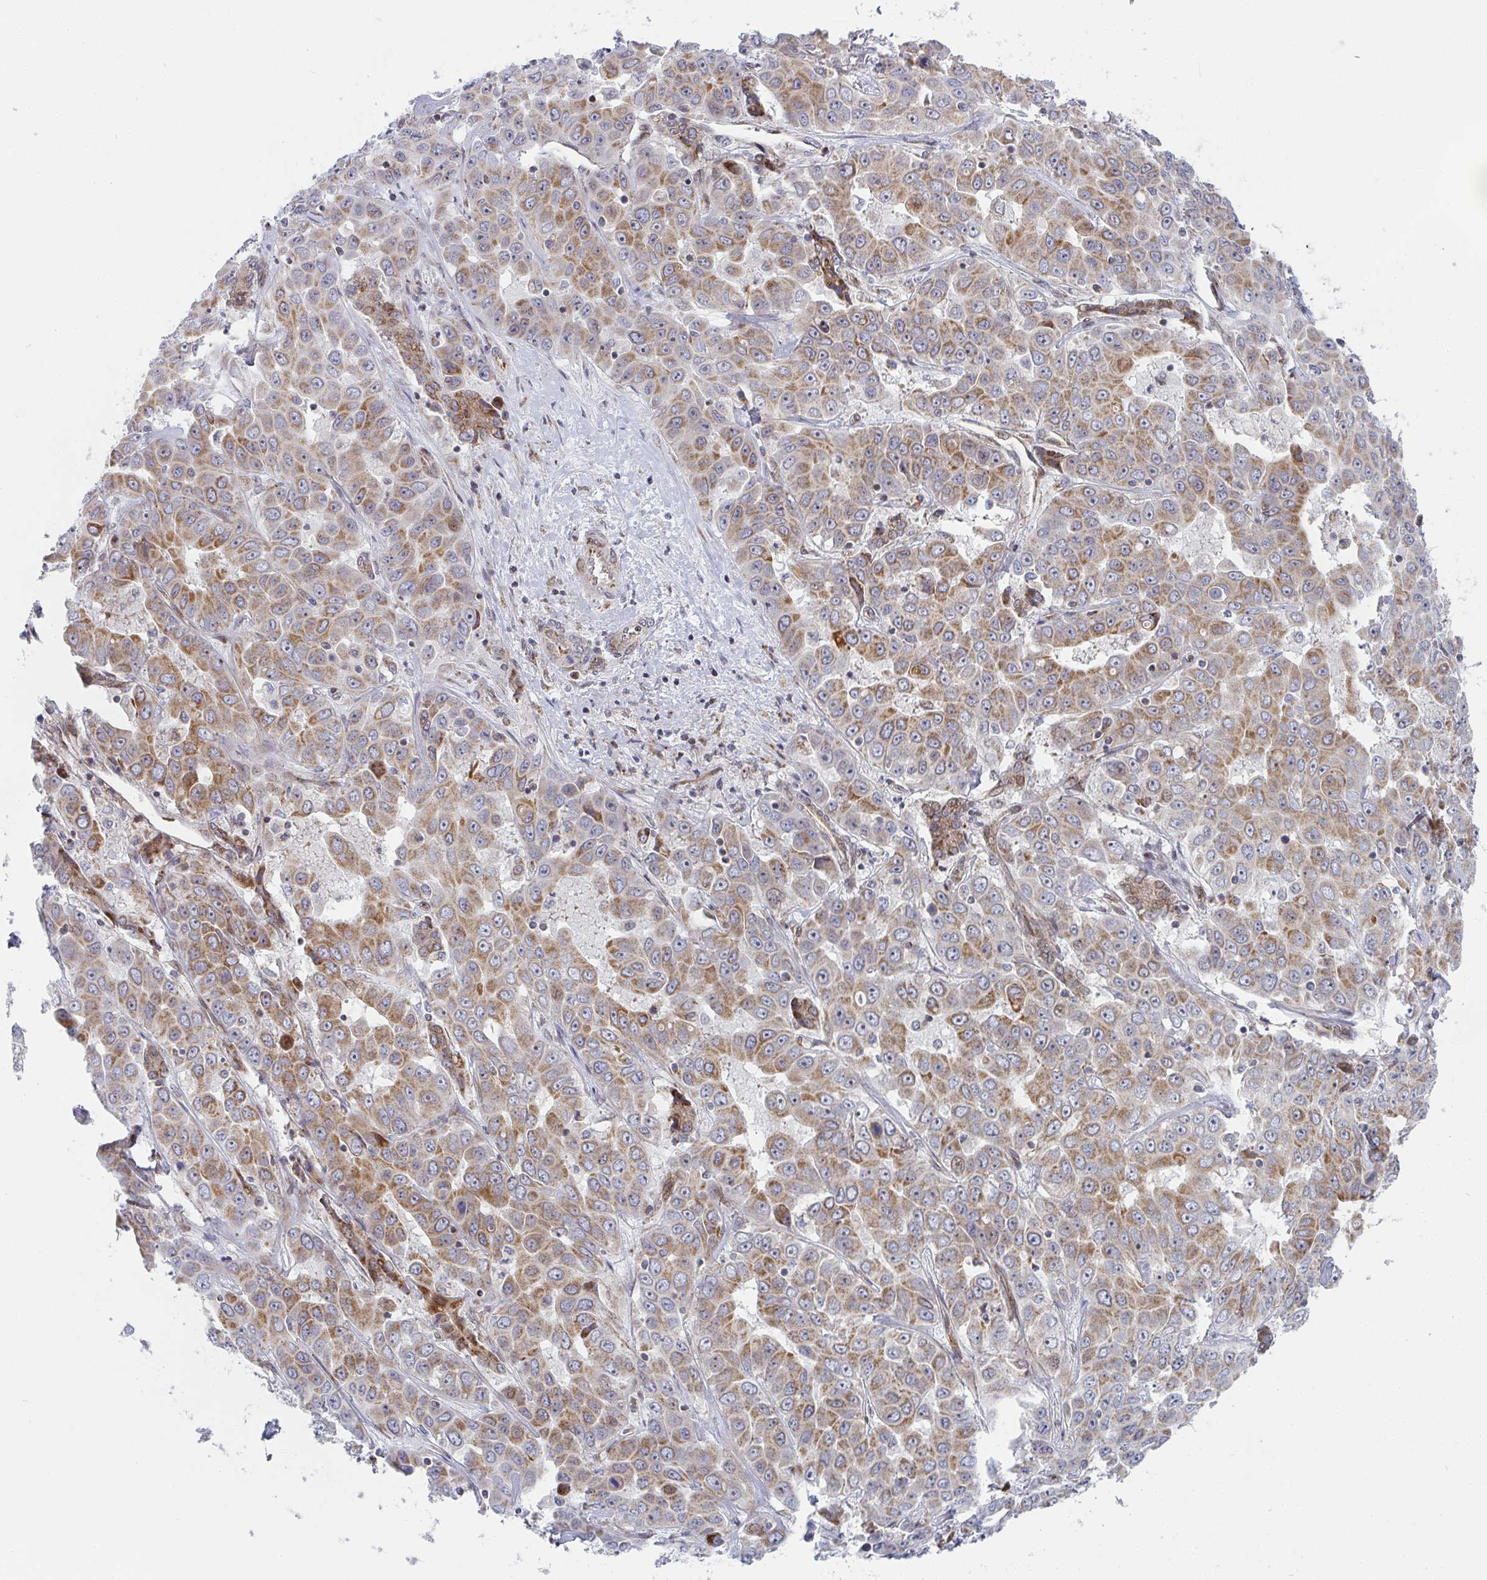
{"staining": {"intensity": "moderate", "quantity": ">75%", "location": "cytoplasmic/membranous"}, "tissue": "liver cancer", "cell_type": "Tumor cells", "image_type": "cancer", "snomed": [{"axis": "morphology", "description": "Cholangiocarcinoma"}, {"axis": "topography", "description": "Liver"}], "caption": "Liver cholangiocarcinoma stained with DAB immunohistochemistry demonstrates medium levels of moderate cytoplasmic/membranous staining in about >75% of tumor cells. (DAB (3,3'-diaminobenzidine) = brown stain, brightfield microscopy at high magnification).", "gene": "PRKCH", "patient": {"sex": "female", "age": 52}}